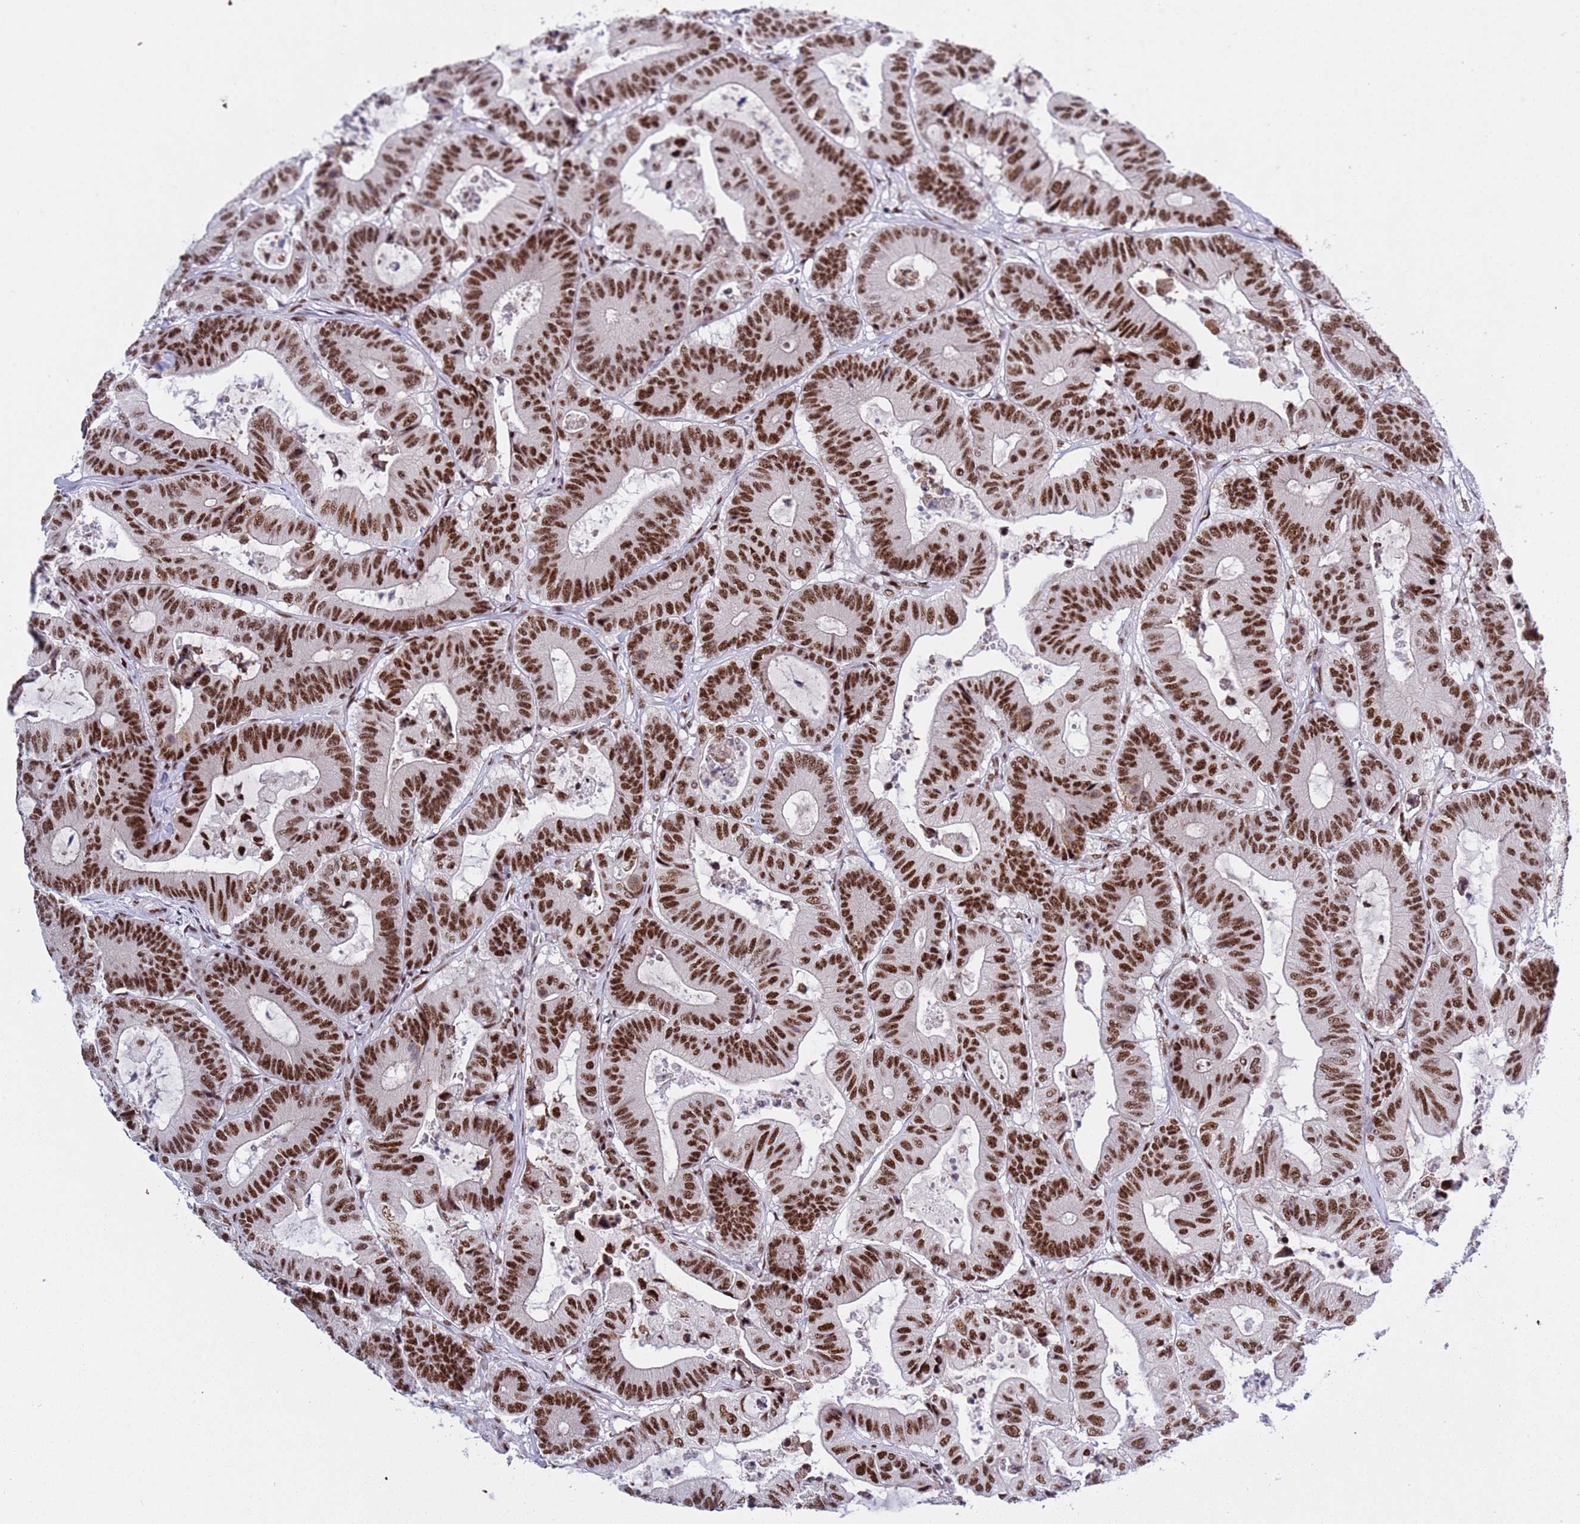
{"staining": {"intensity": "strong", "quantity": ">75%", "location": "nuclear"}, "tissue": "colorectal cancer", "cell_type": "Tumor cells", "image_type": "cancer", "snomed": [{"axis": "morphology", "description": "Adenocarcinoma, NOS"}, {"axis": "topography", "description": "Colon"}], "caption": "Brown immunohistochemical staining in human colorectal cancer displays strong nuclear positivity in about >75% of tumor cells.", "gene": "THOC2", "patient": {"sex": "female", "age": 84}}